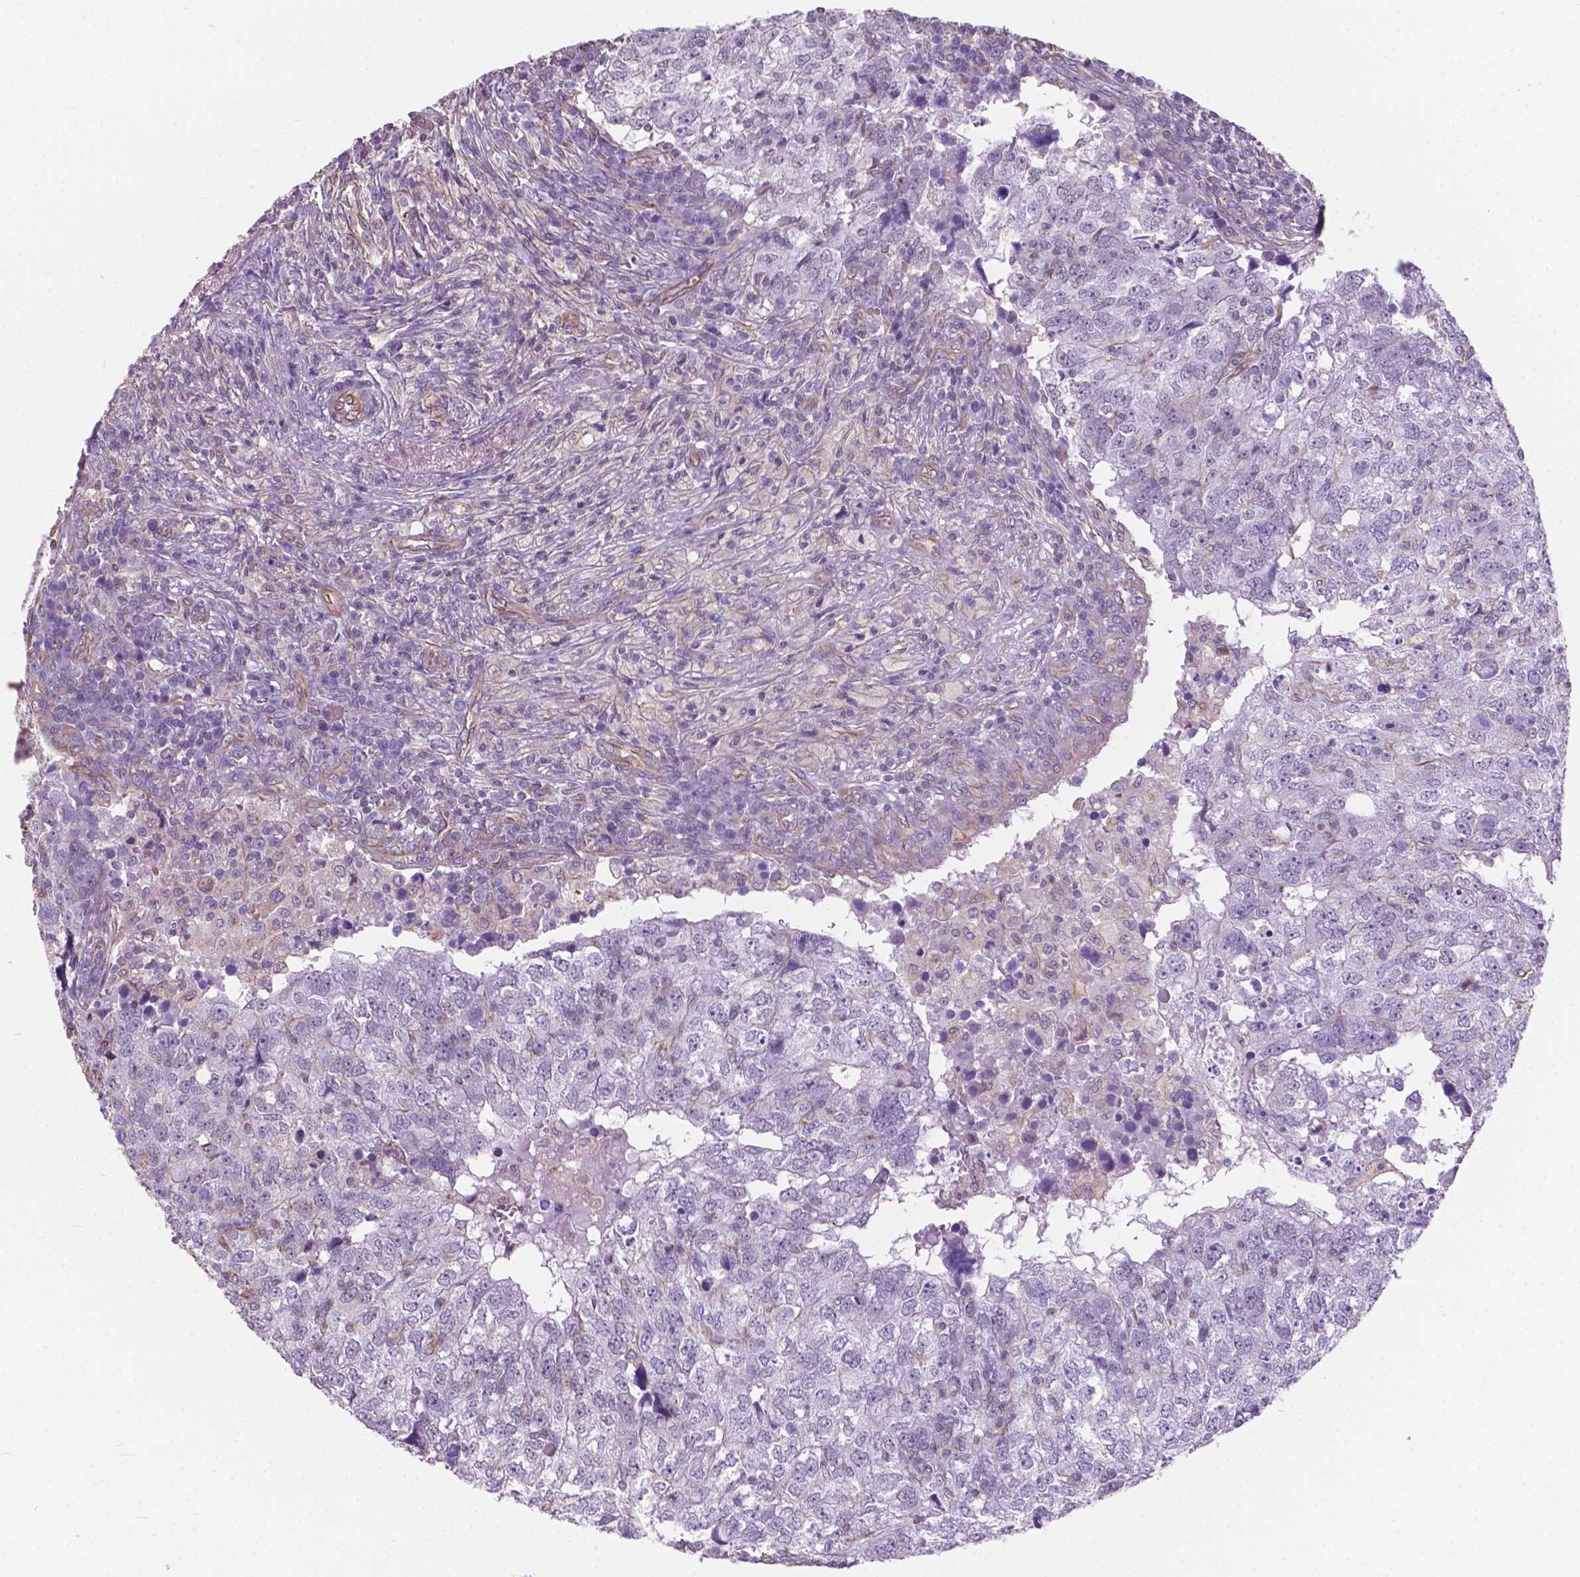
{"staining": {"intensity": "negative", "quantity": "none", "location": "none"}, "tissue": "breast cancer", "cell_type": "Tumor cells", "image_type": "cancer", "snomed": [{"axis": "morphology", "description": "Duct carcinoma"}, {"axis": "topography", "description": "Breast"}], "caption": "Tumor cells are negative for brown protein staining in intraductal carcinoma (breast).", "gene": "AMOT", "patient": {"sex": "female", "age": 30}}